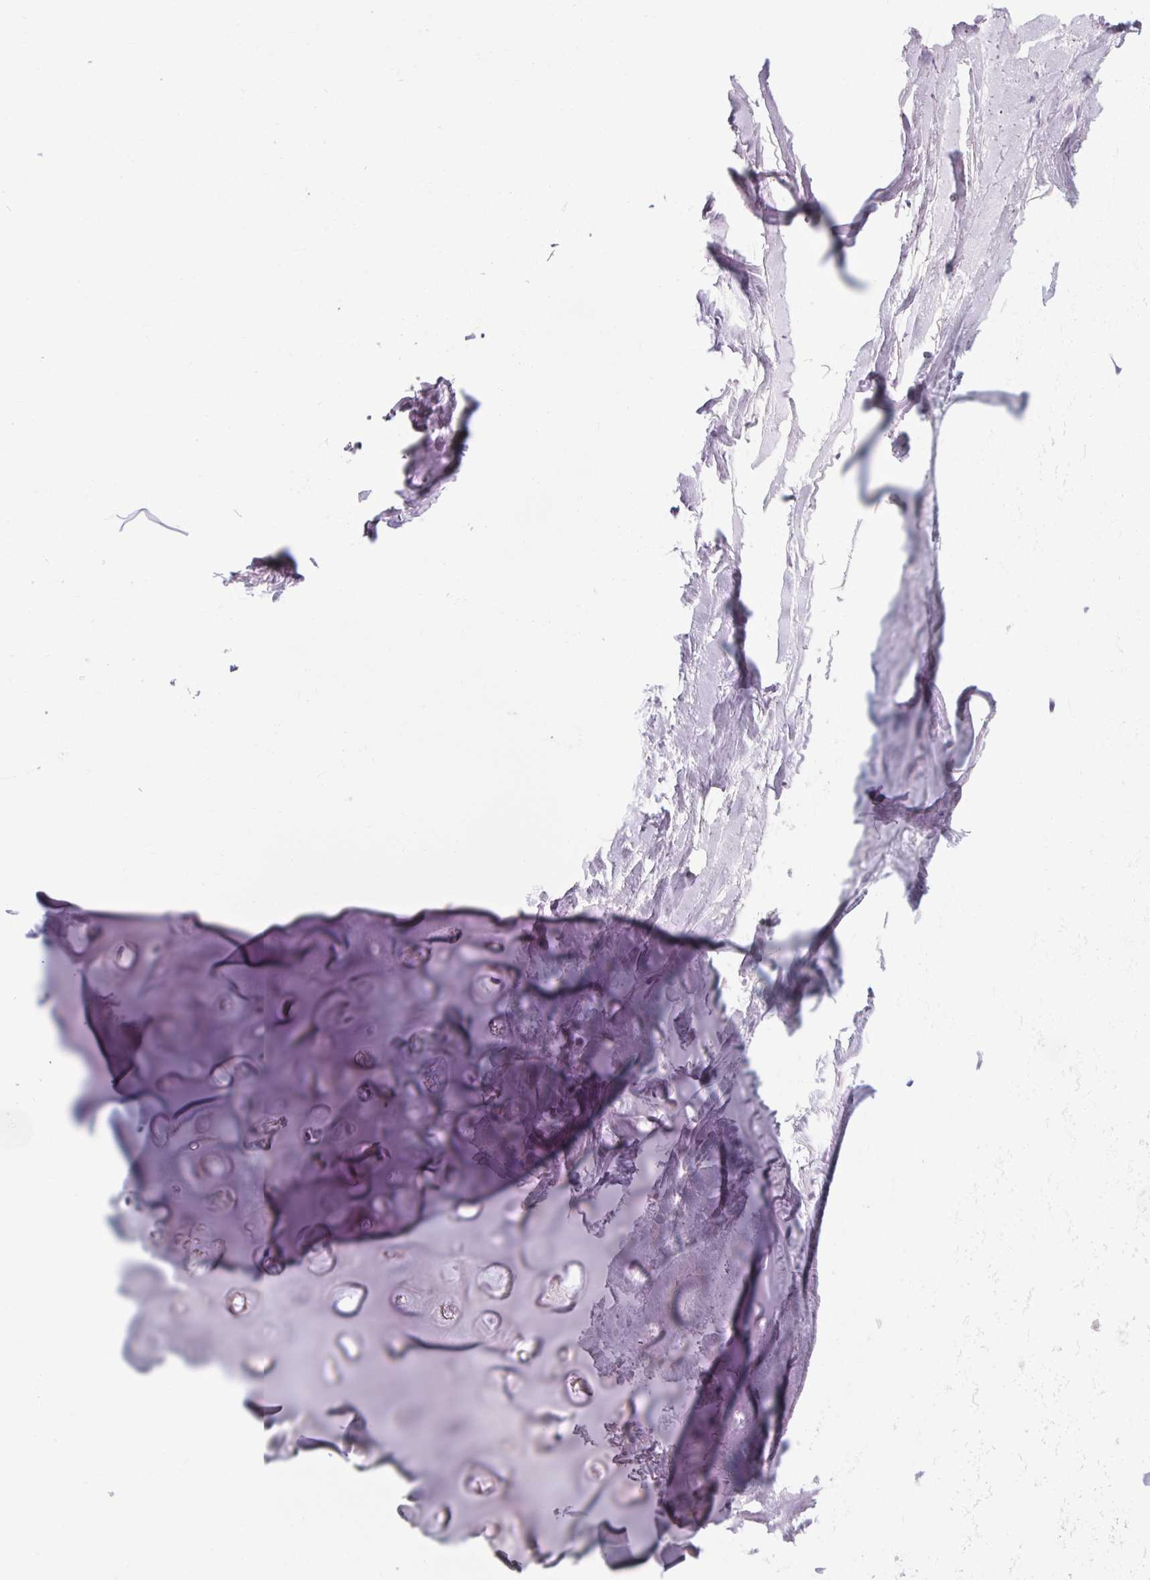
{"staining": {"intensity": "negative", "quantity": "none", "location": "none"}, "tissue": "adipose tissue", "cell_type": "Adipocytes", "image_type": "normal", "snomed": [{"axis": "morphology", "description": "Normal tissue, NOS"}, {"axis": "topography", "description": "Cartilage tissue"}, {"axis": "topography", "description": "Bronchus"}], "caption": "DAB immunohistochemical staining of normal human adipose tissue exhibits no significant staining in adipocytes.", "gene": "POMC", "patient": {"sex": "female", "age": 79}}